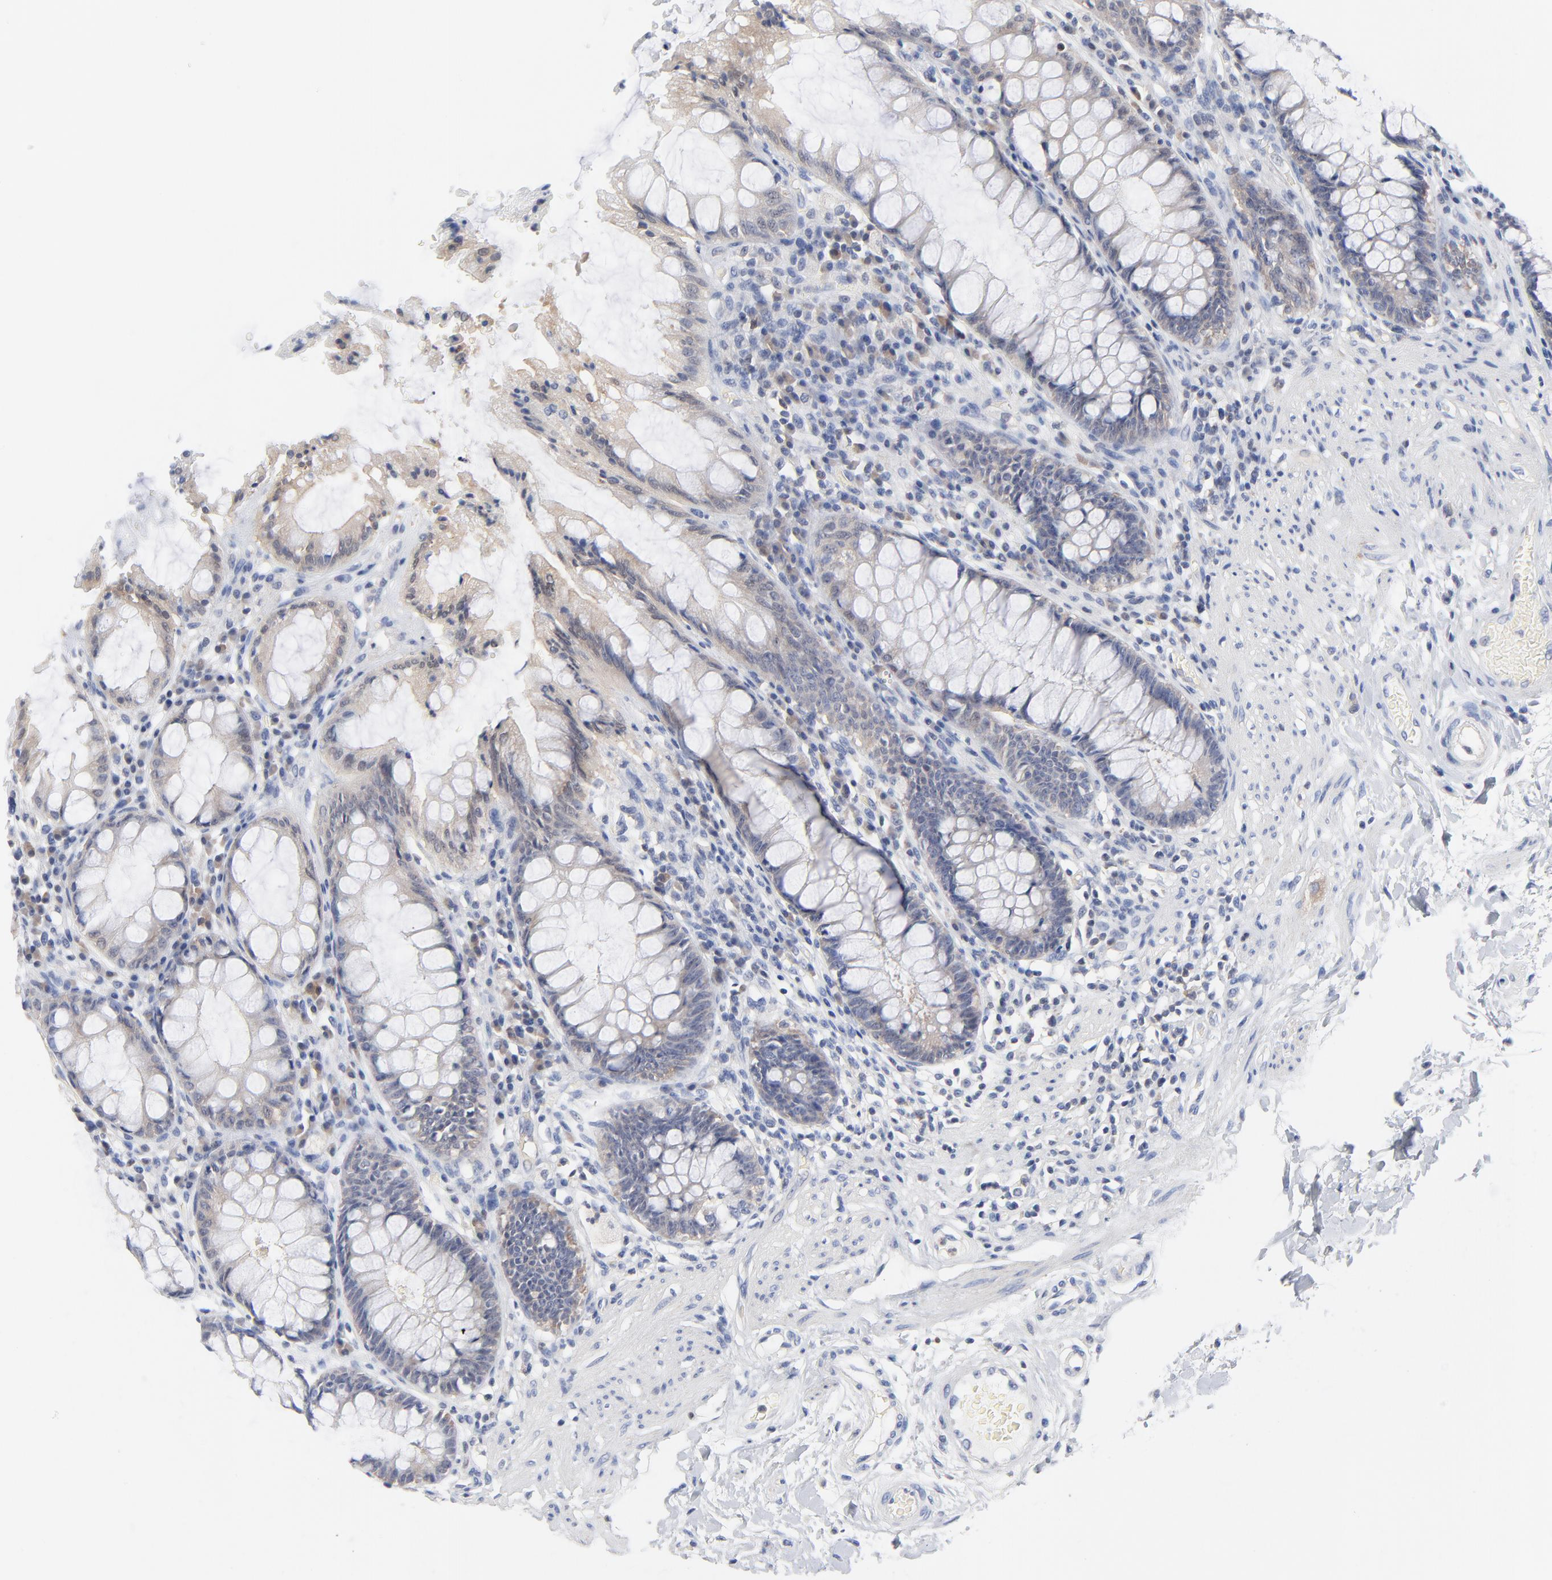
{"staining": {"intensity": "weak", "quantity": ">75%", "location": "cytoplasmic/membranous"}, "tissue": "rectum", "cell_type": "Glandular cells", "image_type": "normal", "snomed": [{"axis": "morphology", "description": "Normal tissue, NOS"}, {"axis": "topography", "description": "Rectum"}], "caption": "Protein expression by immunohistochemistry exhibits weak cytoplasmic/membranous expression in approximately >75% of glandular cells in benign rectum. The staining was performed using DAB (3,3'-diaminobenzidine), with brown indicating positive protein expression. Nuclei are stained blue with hematoxylin.", "gene": "CAB39L", "patient": {"sex": "female", "age": 46}}